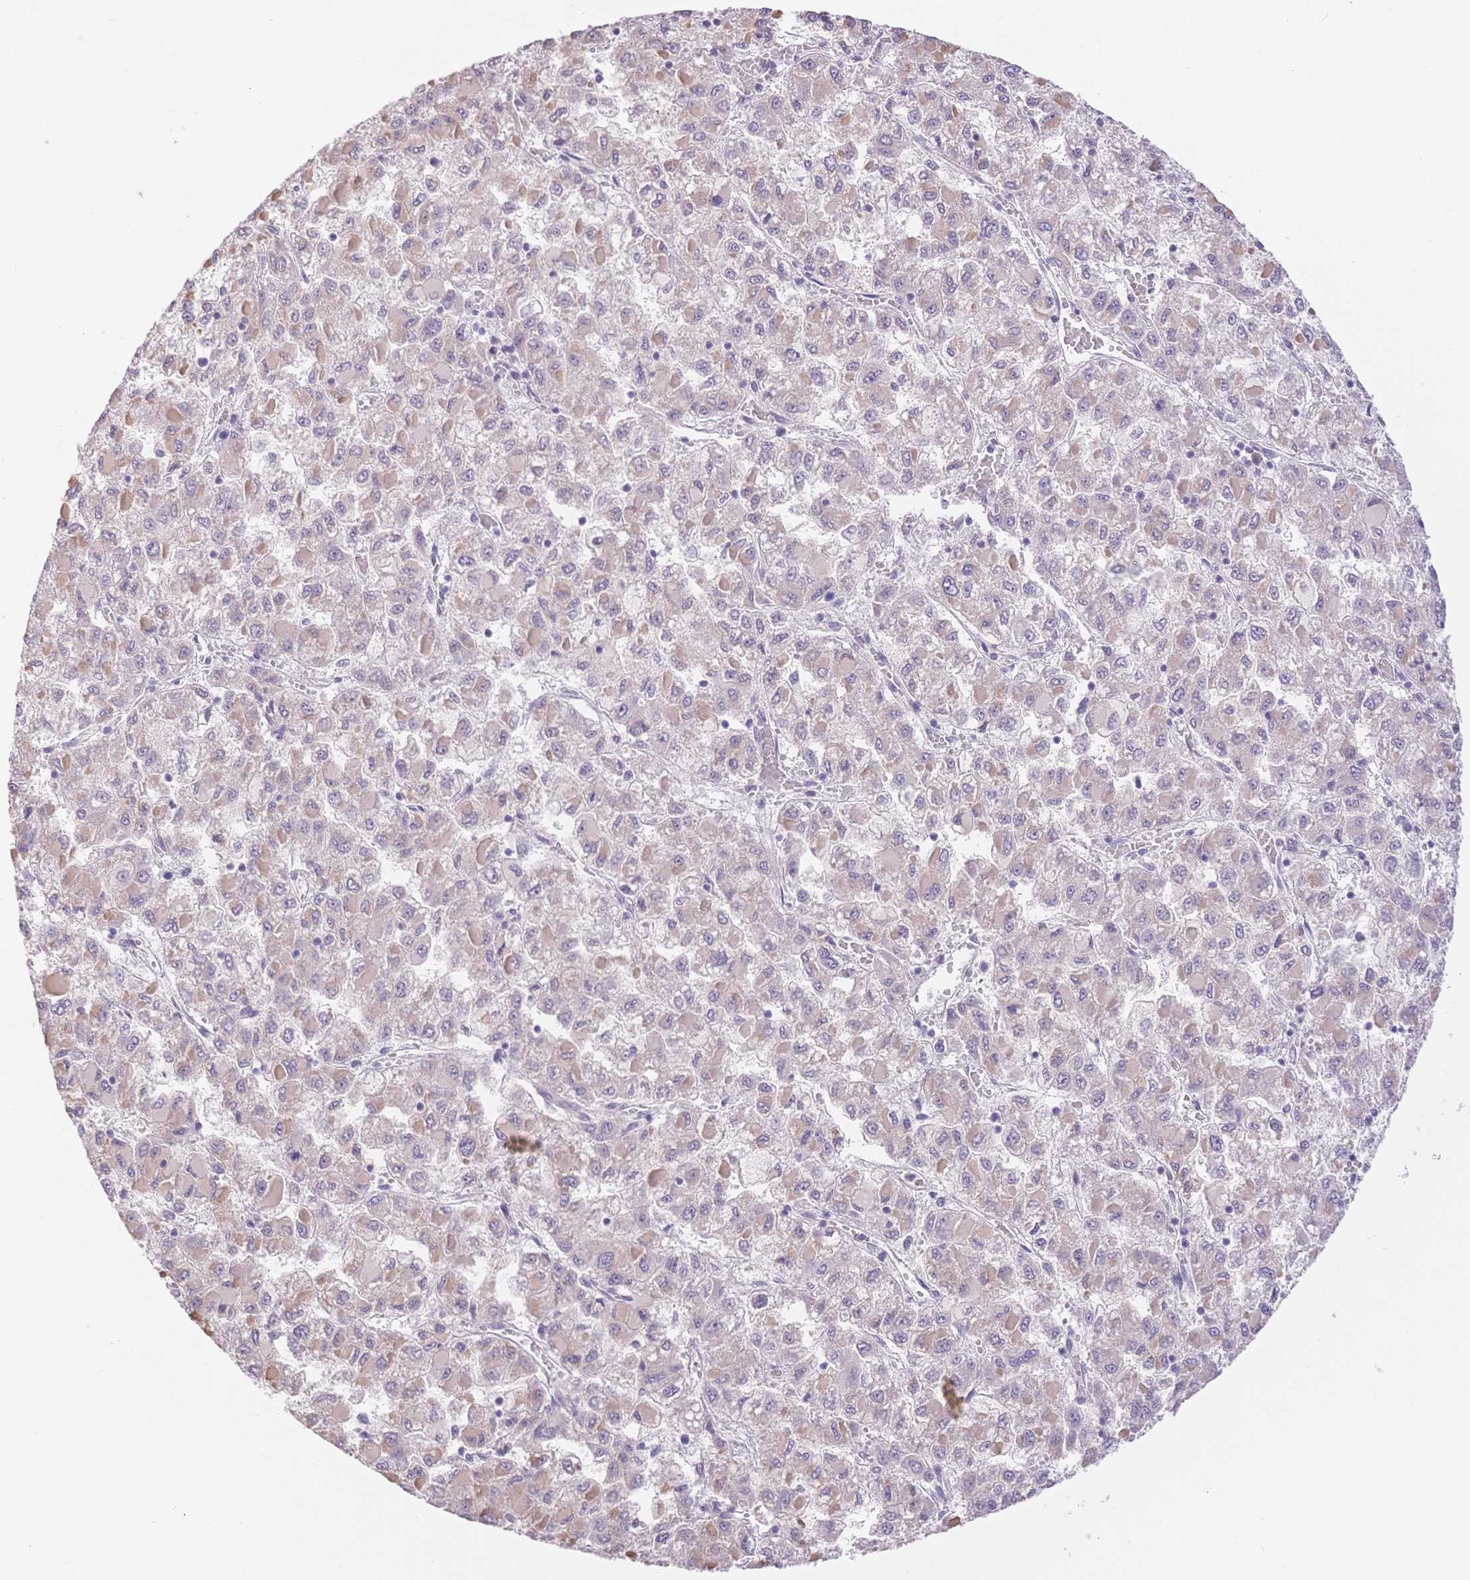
{"staining": {"intensity": "weak", "quantity": "<25%", "location": "cytoplasmic/membranous"}, "tissue": "liver cancer", "cell_type": "Tumor cells", "image_type": "cancer", "snomed": [{"axis": "morphology", "description": "Carcinoma, Hepatocellular, NOS"}, {"axis": "topography", "description": "Liver"}], "caption": "High power microscopy micrograph of an immunohistochemistry (IHC) photomicrograph of liver hepatocellular carcinoma, revealing no significant positivity in tumor cells.", "gene": "SUV39H2", "patient": {"sex": "male", "age": 40}}